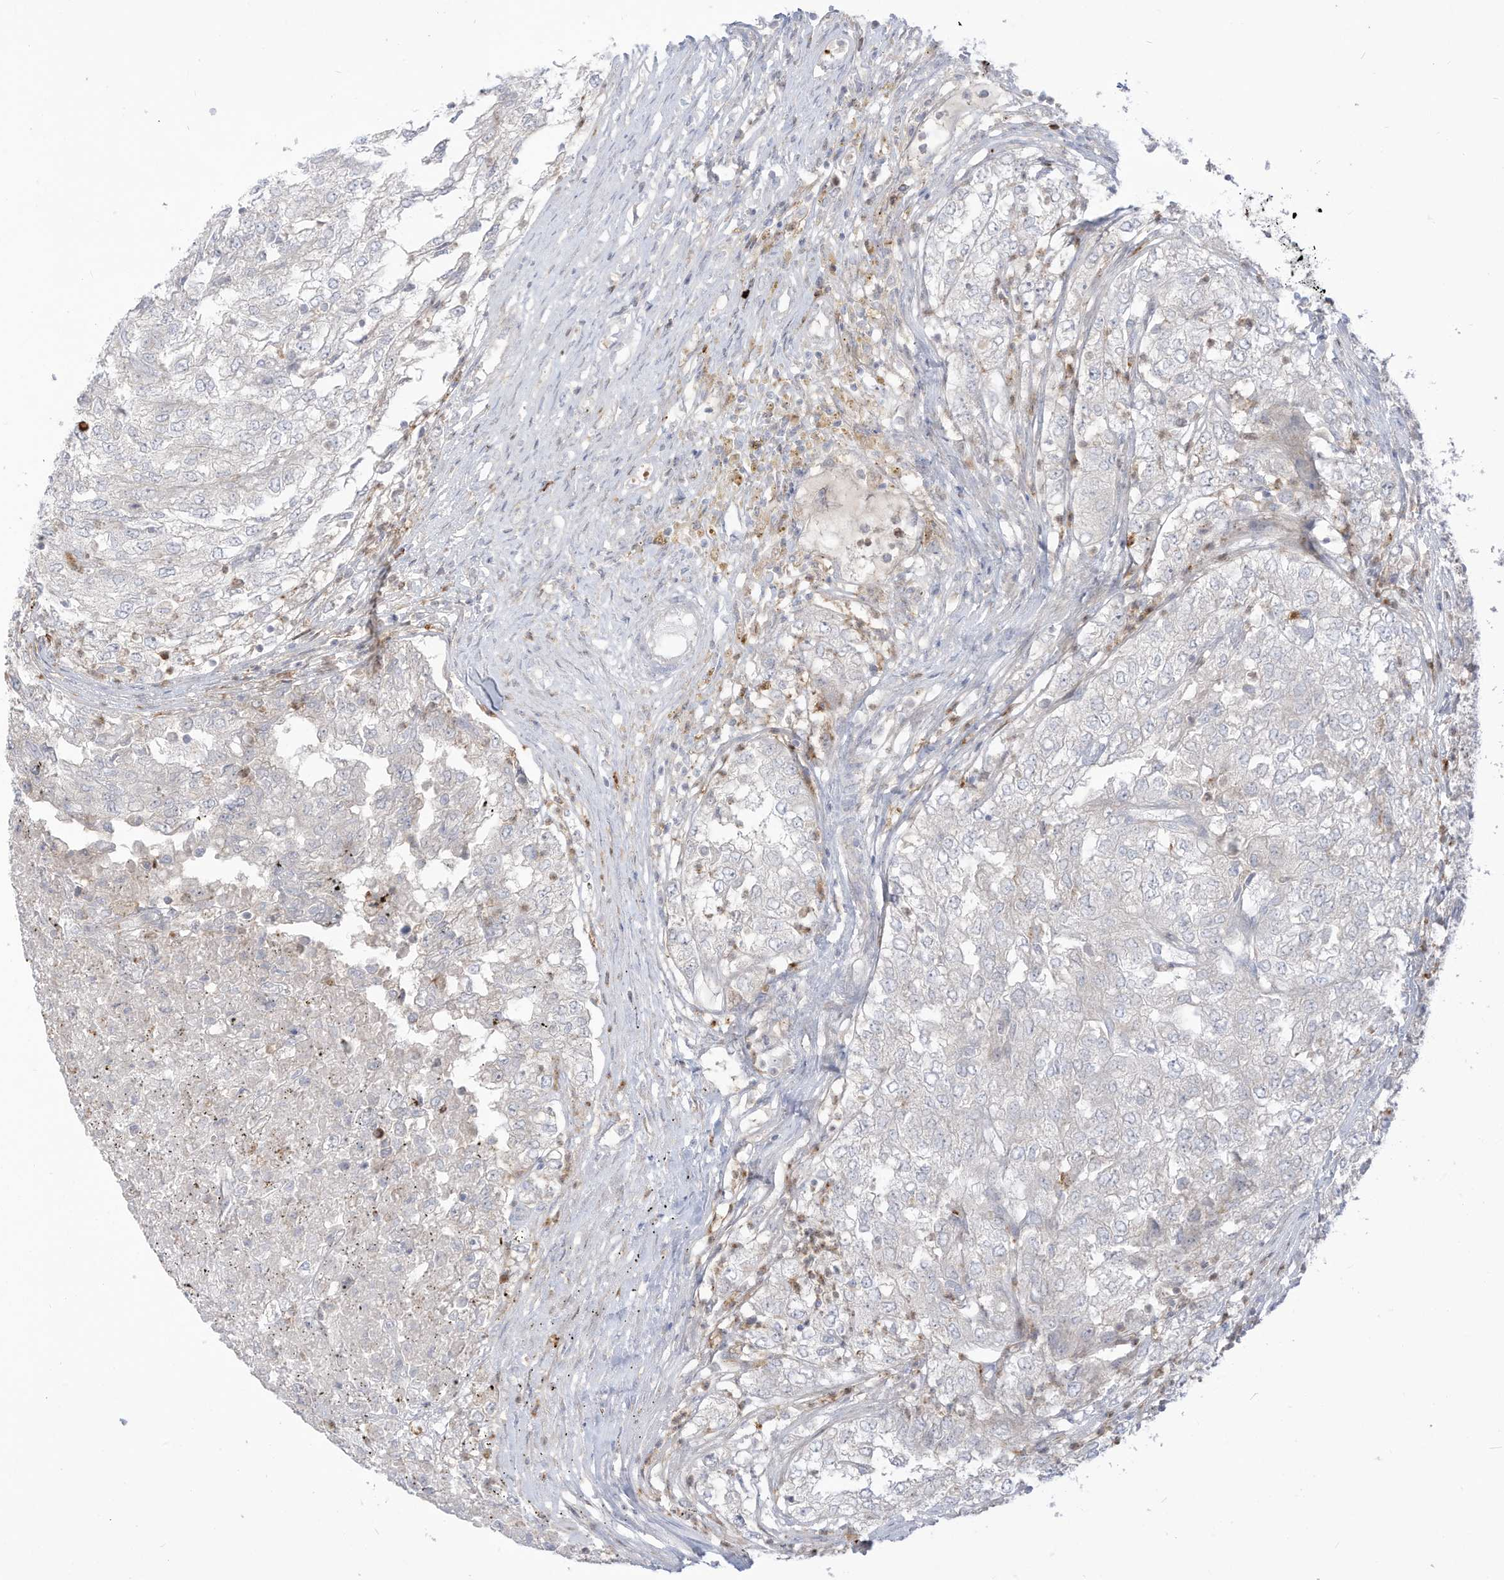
{"staining": {"intensity": "negative", "quantity": "none", "location": "none"}, "tissue": "renal cancer", "cell_type": "Tumor cells", "image_type": "cancer", "snomed": [{"axis": "morphology", "description": "Adenocarcinoma, NOS"}, {"axis": "topography", "description": "Kidney"}], "caption": "This is a histopathology image of immunohistochemistry (IHC) staining of renal adenocarcinoma, which shows no staining in tumor cells. (Immunohistochemistry, brightfield microscopy, high magnification).", "gene": "NOTO", "patient": {"sex": "female", "age": 54}}